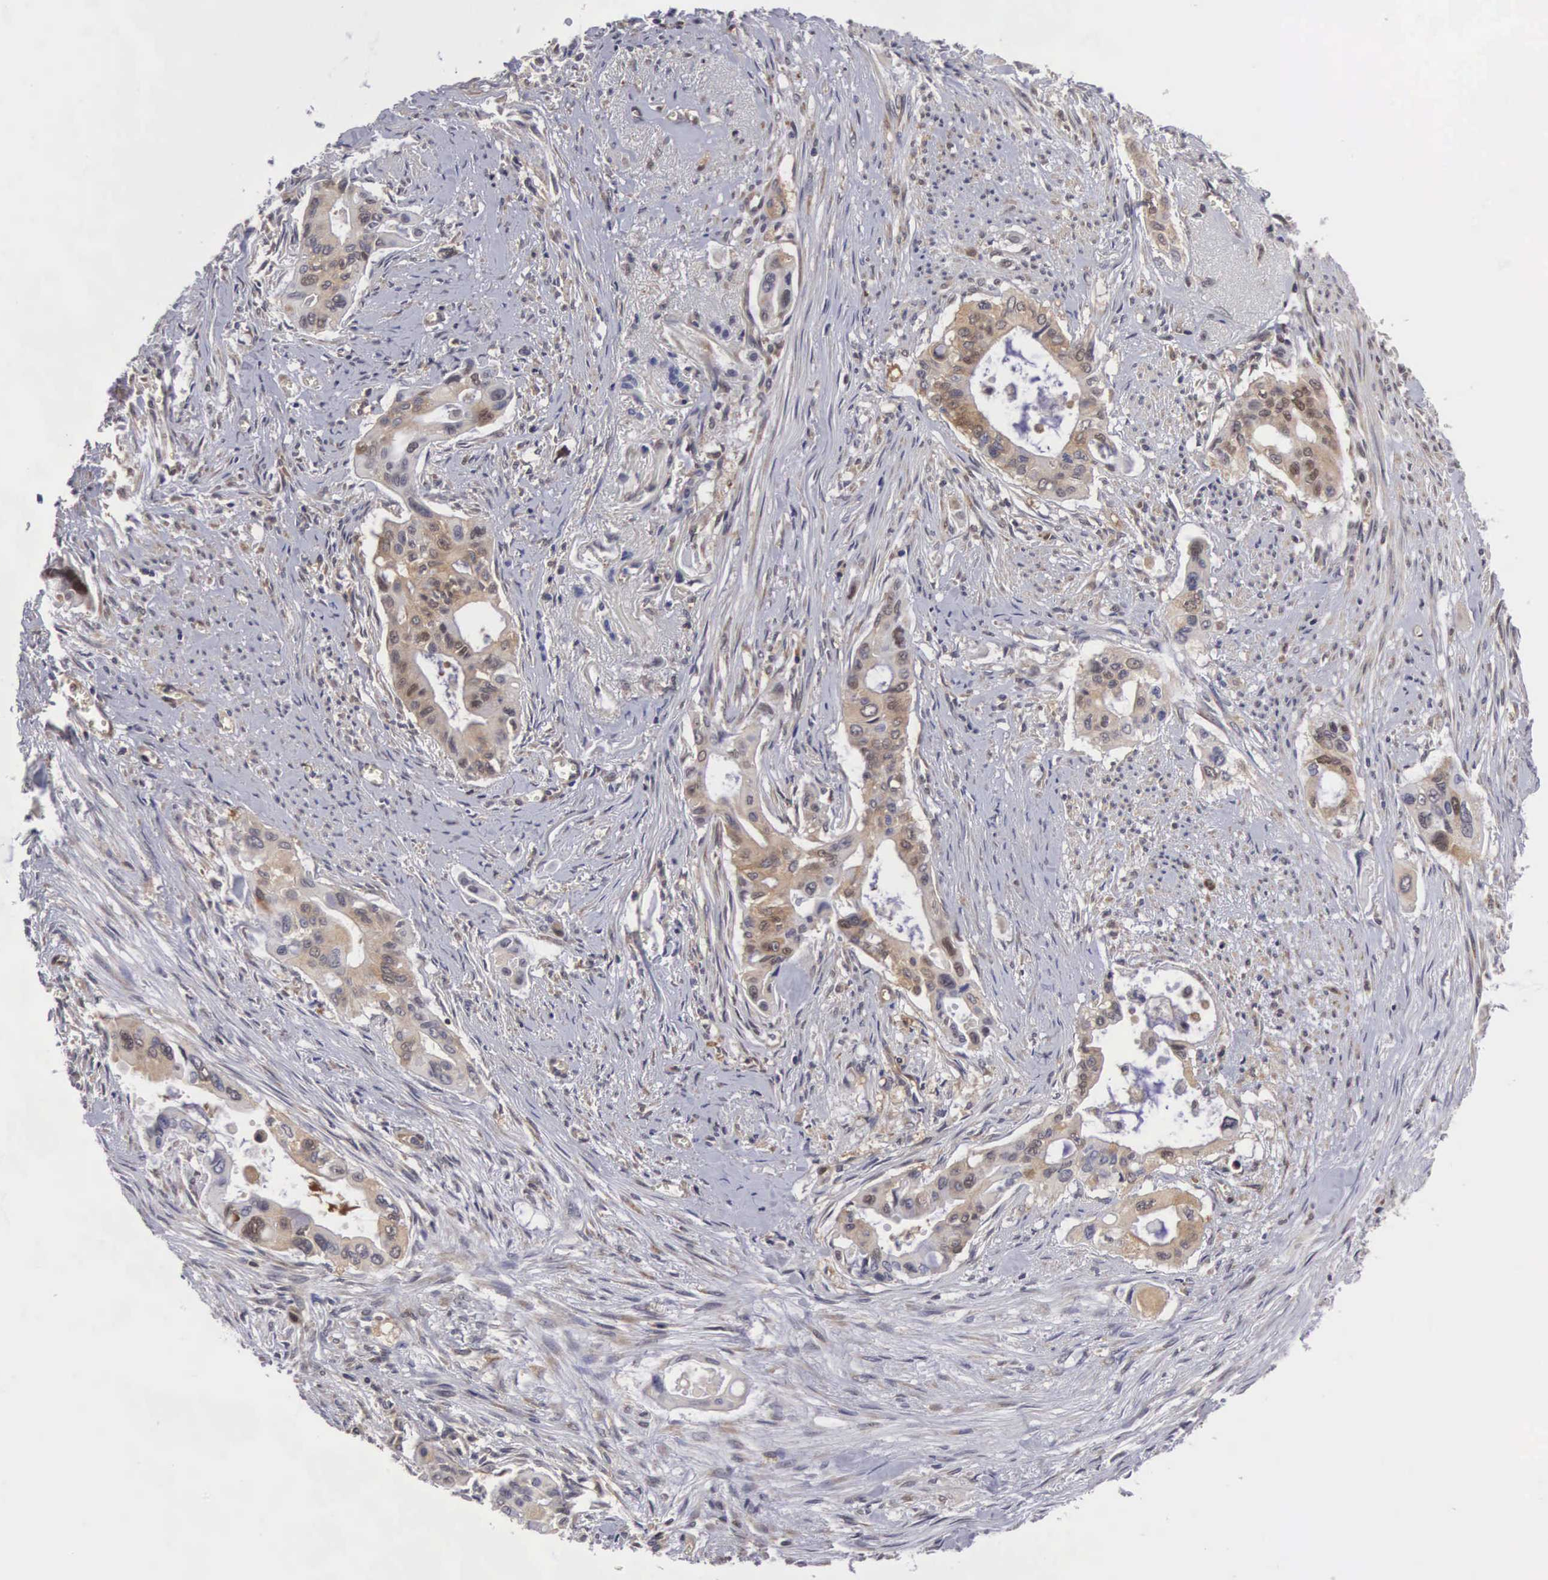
{"staining": {"intensity": "weak", "quantity": ">75%", "location": "cytoplasmic/membranous"}, "tissue": "pancreatic cancer", "cell_type": "Tumor cells", "image_type": "cancer", "snomed": [{"axis": "morphology", "description": "Adenocarcinoma, NOS"}, {"axis": "topography", "description": "Pancreas"}], "caption": "Immunohistochemistry (IHC) staining of pancreatic cancer, which exhibits low levels of weak cytoplasmic/membranous positivity in approximately >75% of tumor cells indicating weak cytoplasmic/membranous protein expression. The staining was performed using DAB (brown) for protein detection and nuclei were counterstained in hematoxylin (blue).", "gene": "ADSL", "patient": {"sex": "male", "age": 77}}